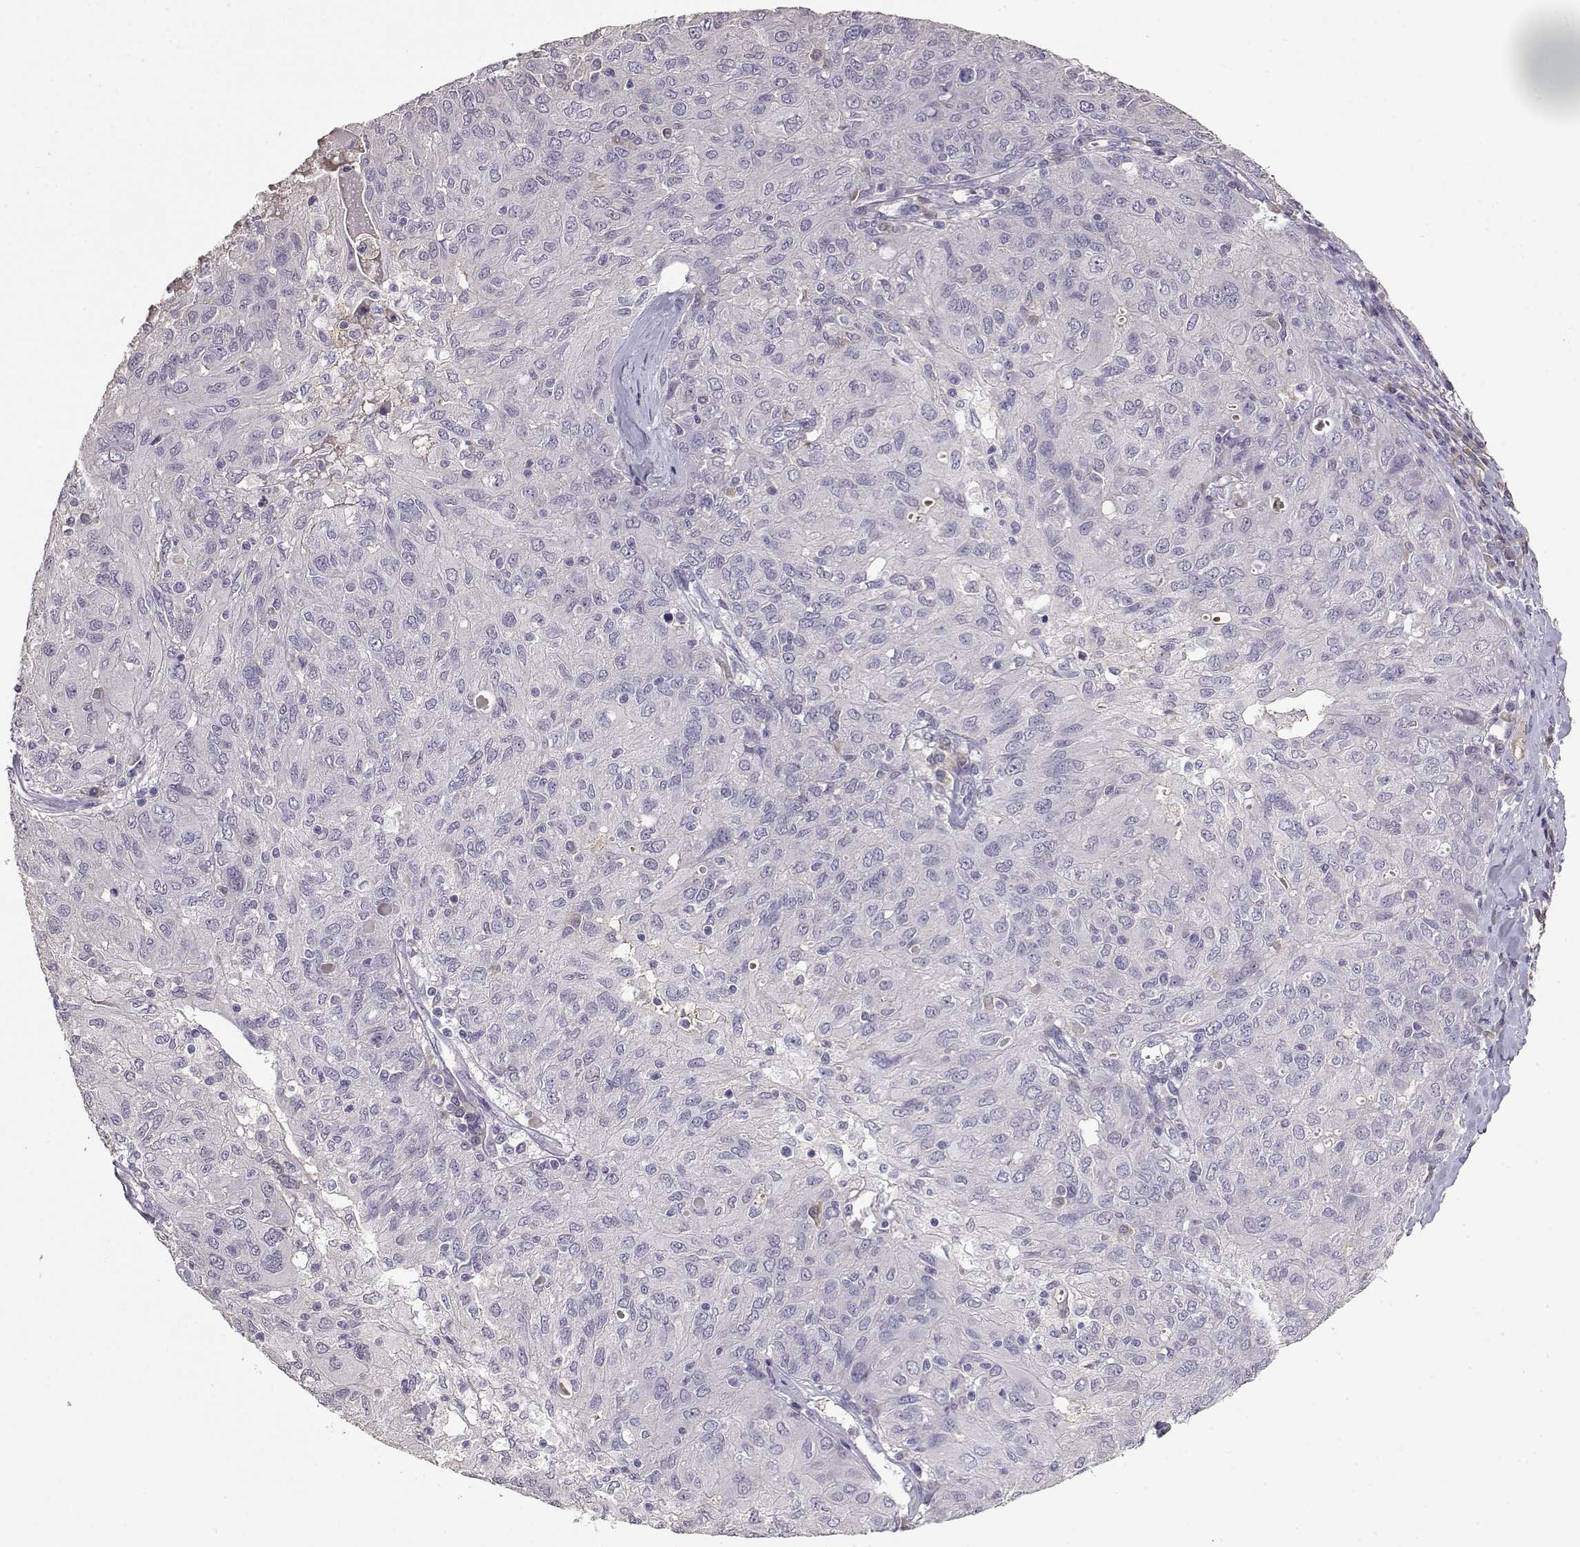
{"staining": {"intensity": "negative", "quantity": "none", "location": "none"}, "tissue": "ovarian cancer", "cell_type": "Tumor cells", "image_type": "cancer", "snomed": [{"axis": "morphology", "description": "Carcinoma, endometroid"}, {"axis": "topography", "description": "Ovary"}], "caption": "High power microscopy image of an IHC histopathology image of ovarian cancer, revealing no significant staining in tumor cells.", "gene": "TACR1", "patient": {"sex": "female", "age": 50}}